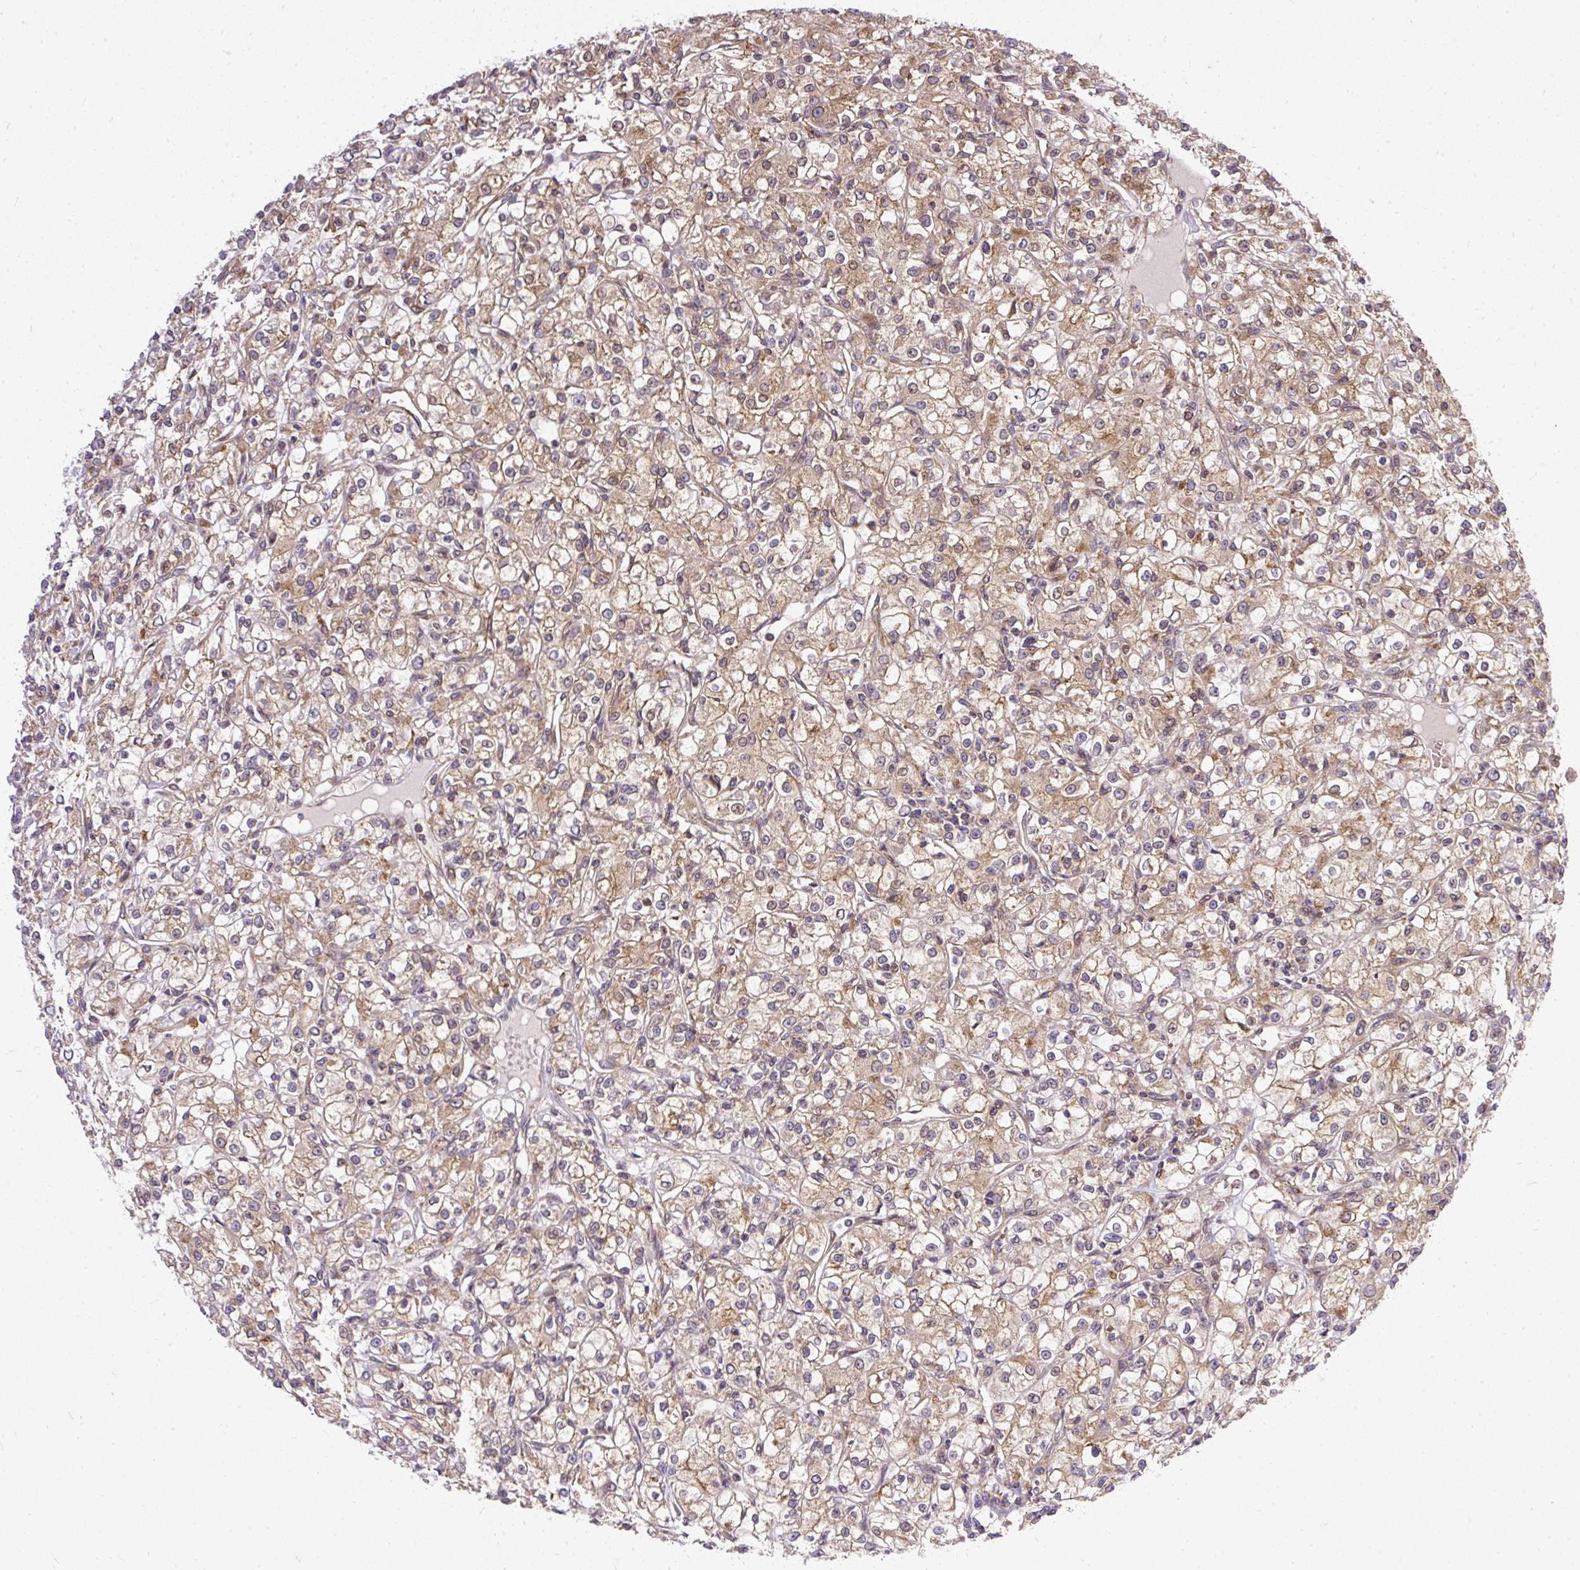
{"staining": {"intensity": "weak", "quantity": "25%-75%", "location": "cytoplasmic/membranous"}, "tissue": "renal cancer", "cell_type": "Tumor cells", "image_type": "cancer", "snomed": [{"axis": "morphology", "description": "Adenocarcinoma, NOS"}, {"axis": "topography", "description": "Kidney"}], "caption": "High-power microscopy captured an immunohistochemistry histopathology image of adenocarcinoma (renal), revealing weak cytoplasmic/membranous staining in approximately 25%-75% of tumor cells.", "gene": "TRIM17", "patient": {"sex": "female", "age": 59}}